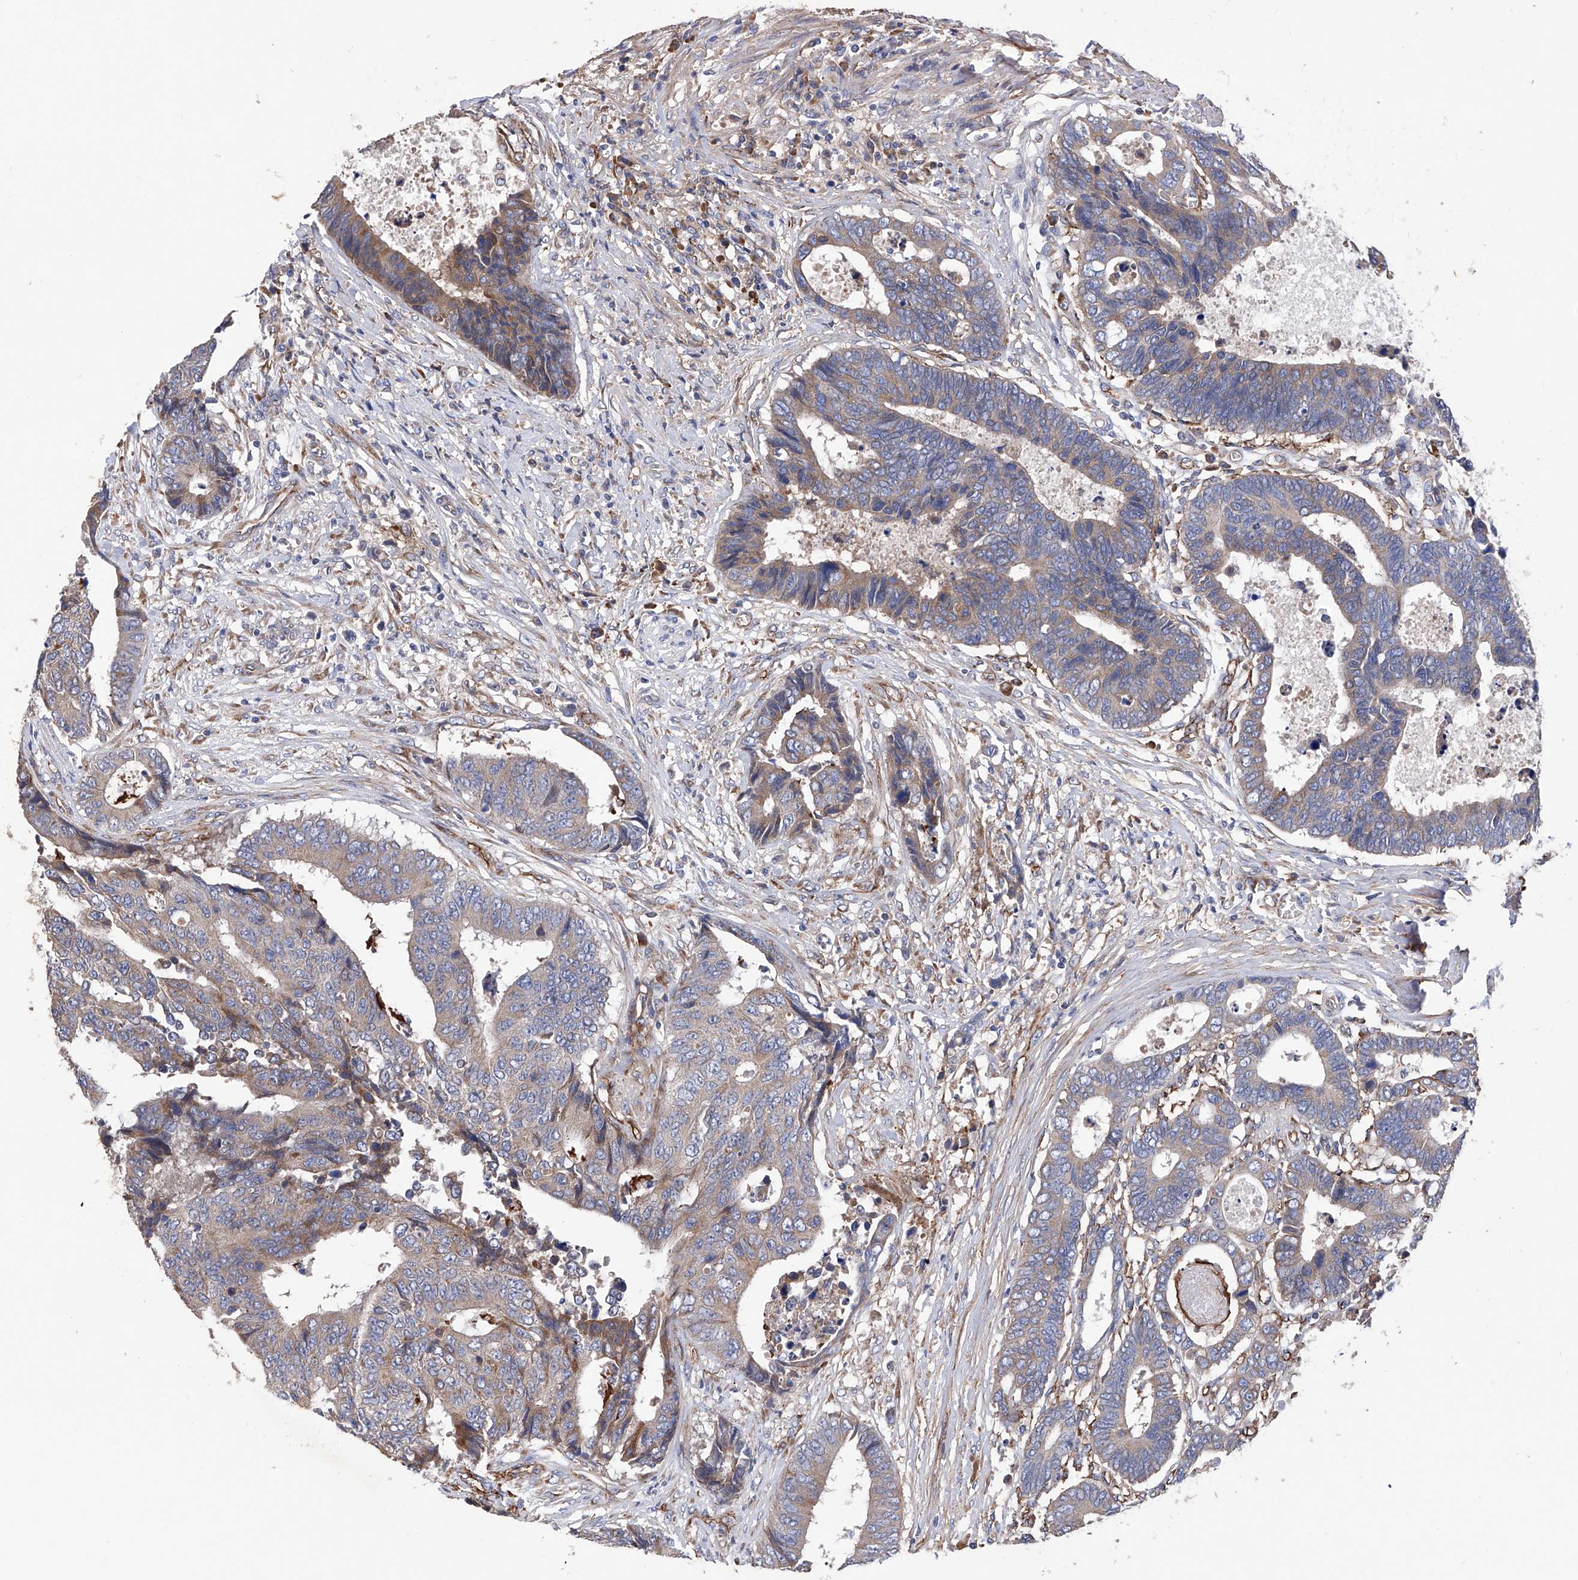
{"staining": {"intensity": "moderate", "quantity": "25%-75%", "location": "cytoplasmic/membranous"}, "tissue": "colorectal cancer", "cell_type": "Tumor cells", "image_type": "cancer", "snomed": [{"axis": "morphology", "description": "Adenocarcinoma, NOS"}, {"axis": "topography", "description": "Rectum"}], "caption": "Brown immunohistochemical staining in human colorectal adenocarcinoma reveals moderate cytoplasmic/membranous positivity in approximately 25%-75% of tumor cells.", "gene": "INPP5B", "patient": {"sex": "male", "age": 84}}